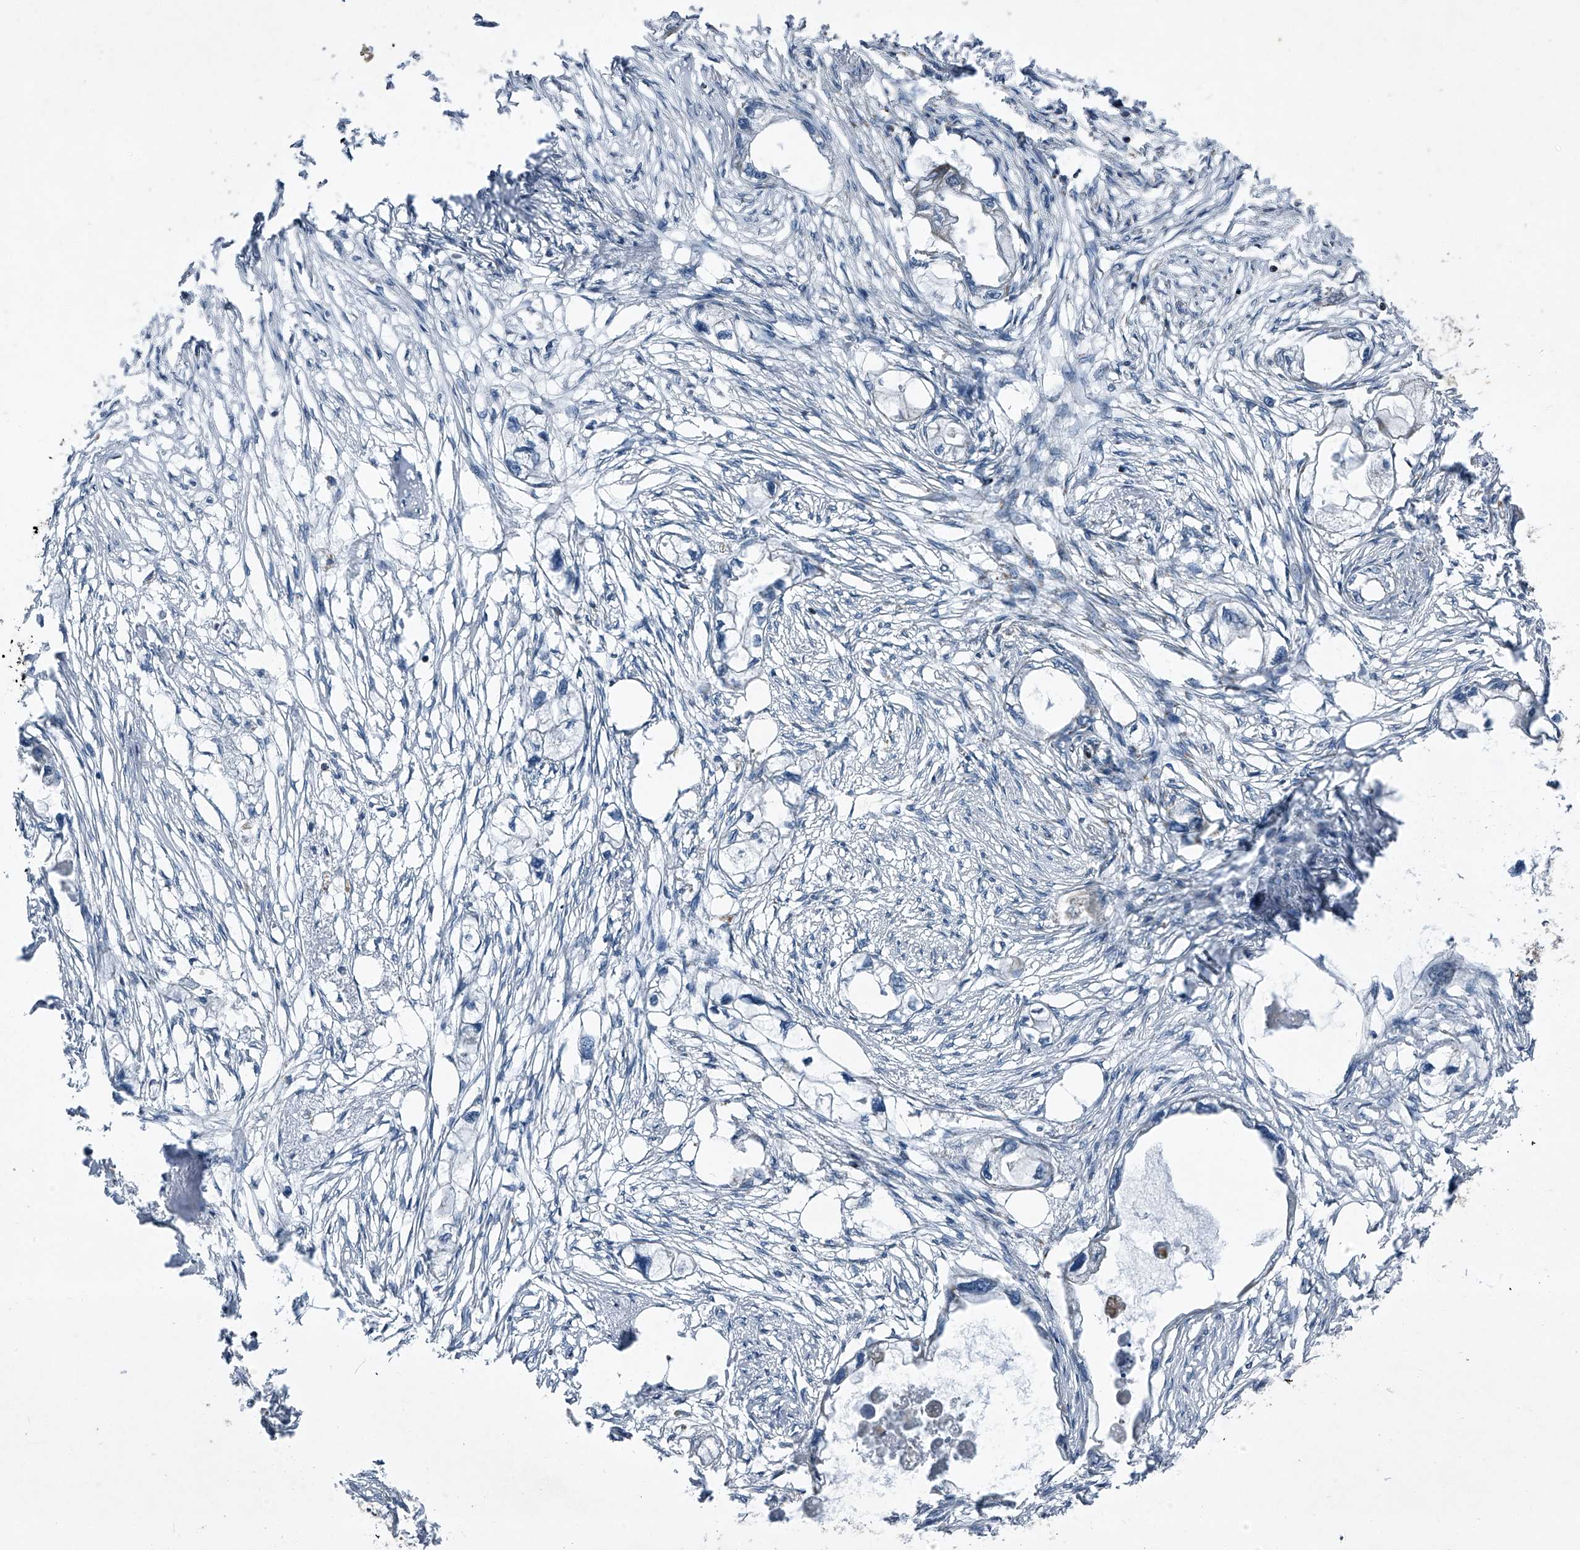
{"staining": {"intensity": "negative", "quantity": "none", "location": "none"}, "tissue": "endometrial cancer", "cell_type": "Tumor cells", "image_type": "cancer", "snomed": [{"axis": "morphology", "description": "Adenocarcinoma, NOS"}, {"axis": "morphology", "description": "Adenocarcinoma, metastatic, NOS"}, {"axis": "topography", "description": "Adipose tissue"}, {"axis": "topography", "description": "Endometrium"}], "caption": "Tumor cells are negative for protein expression in human endometrial metastatic adenocarcinoma.", "gene": "CHRNA7", "patient": {"sex": "female", "age": 67}}